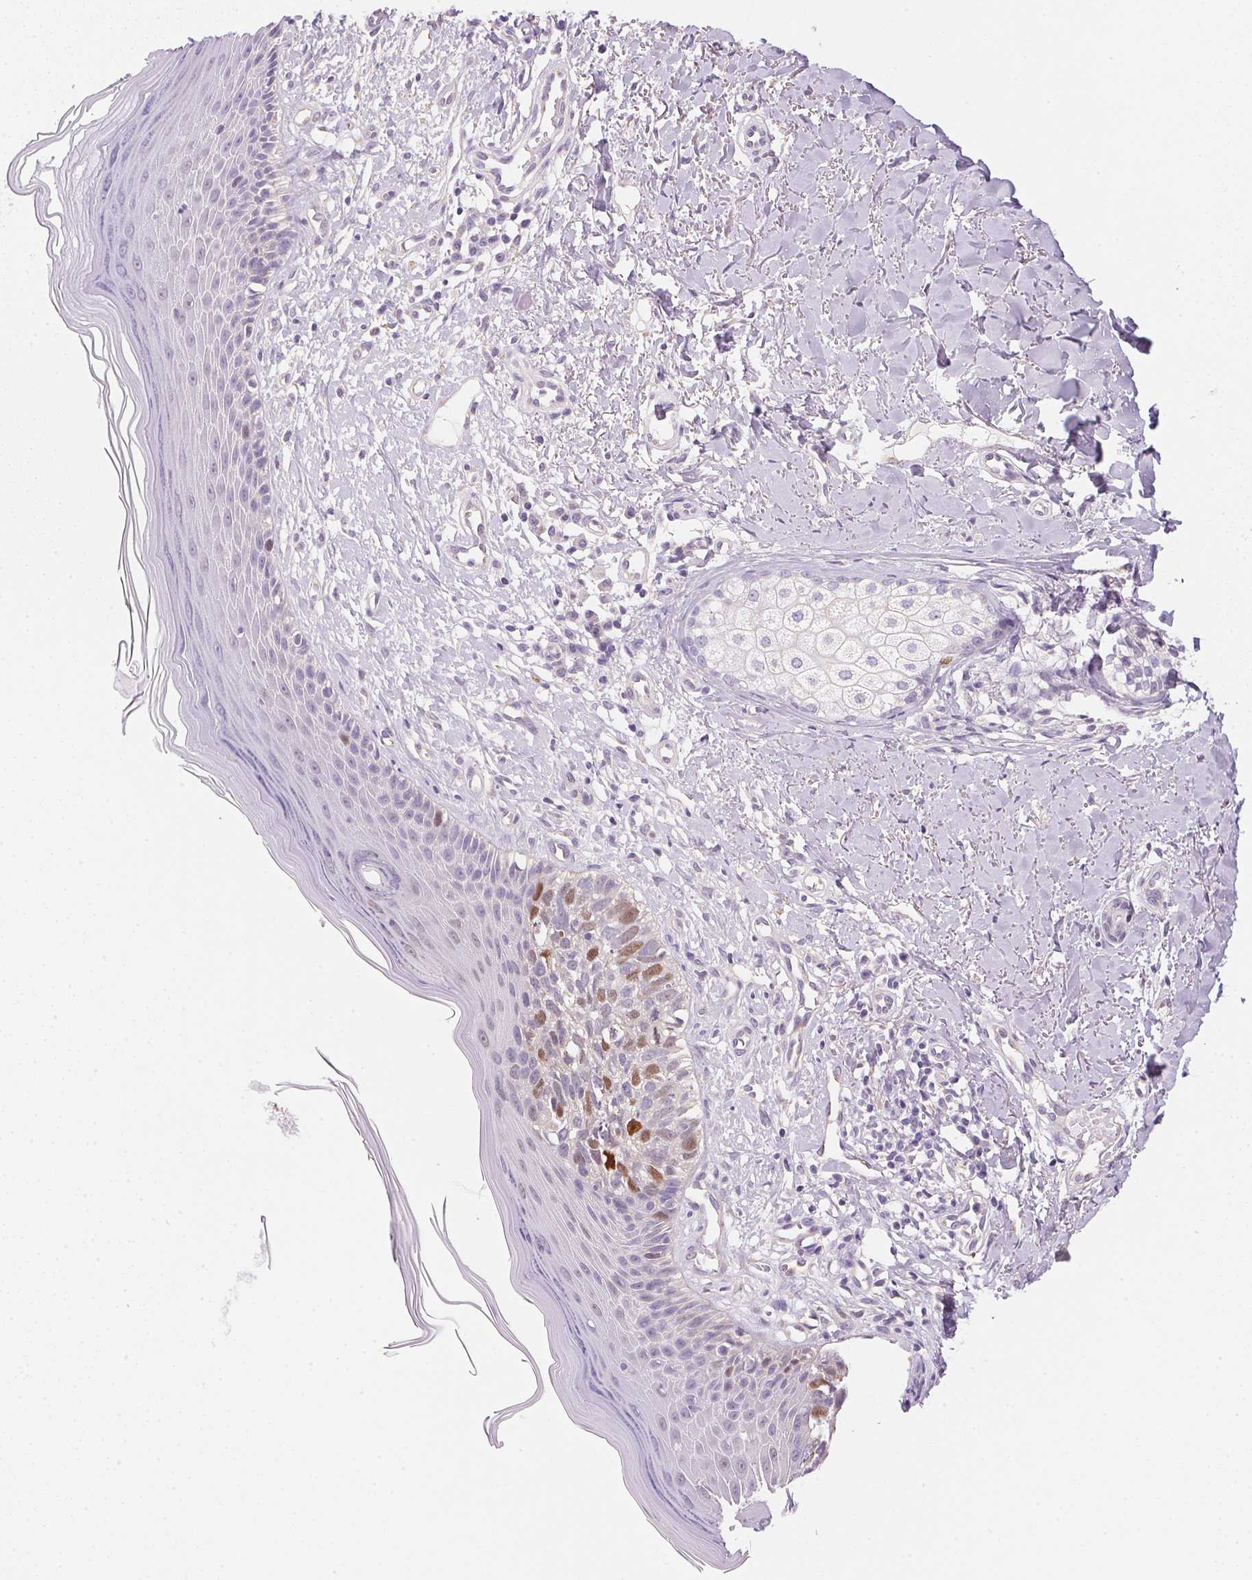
{"staining": {"intensity": "strong", "quantity": "25%-75%", "location": "nuclear"}, "tissue": "skin cancer", "cell_type": "Tumor cells", "image_type": "cancer", "snomed": [{"axis": "morphology", "description": "Basal cell carcinoma"}, {"axis": "topography", "description": "Skin"}], "caption": "Strong nuclear staining for a protein is present in about 25%-75% of tumor cells of skin cancer using immunohistochemistry.", "gene": "SMTN", "patient": {"sex": "female", "age": 45}}